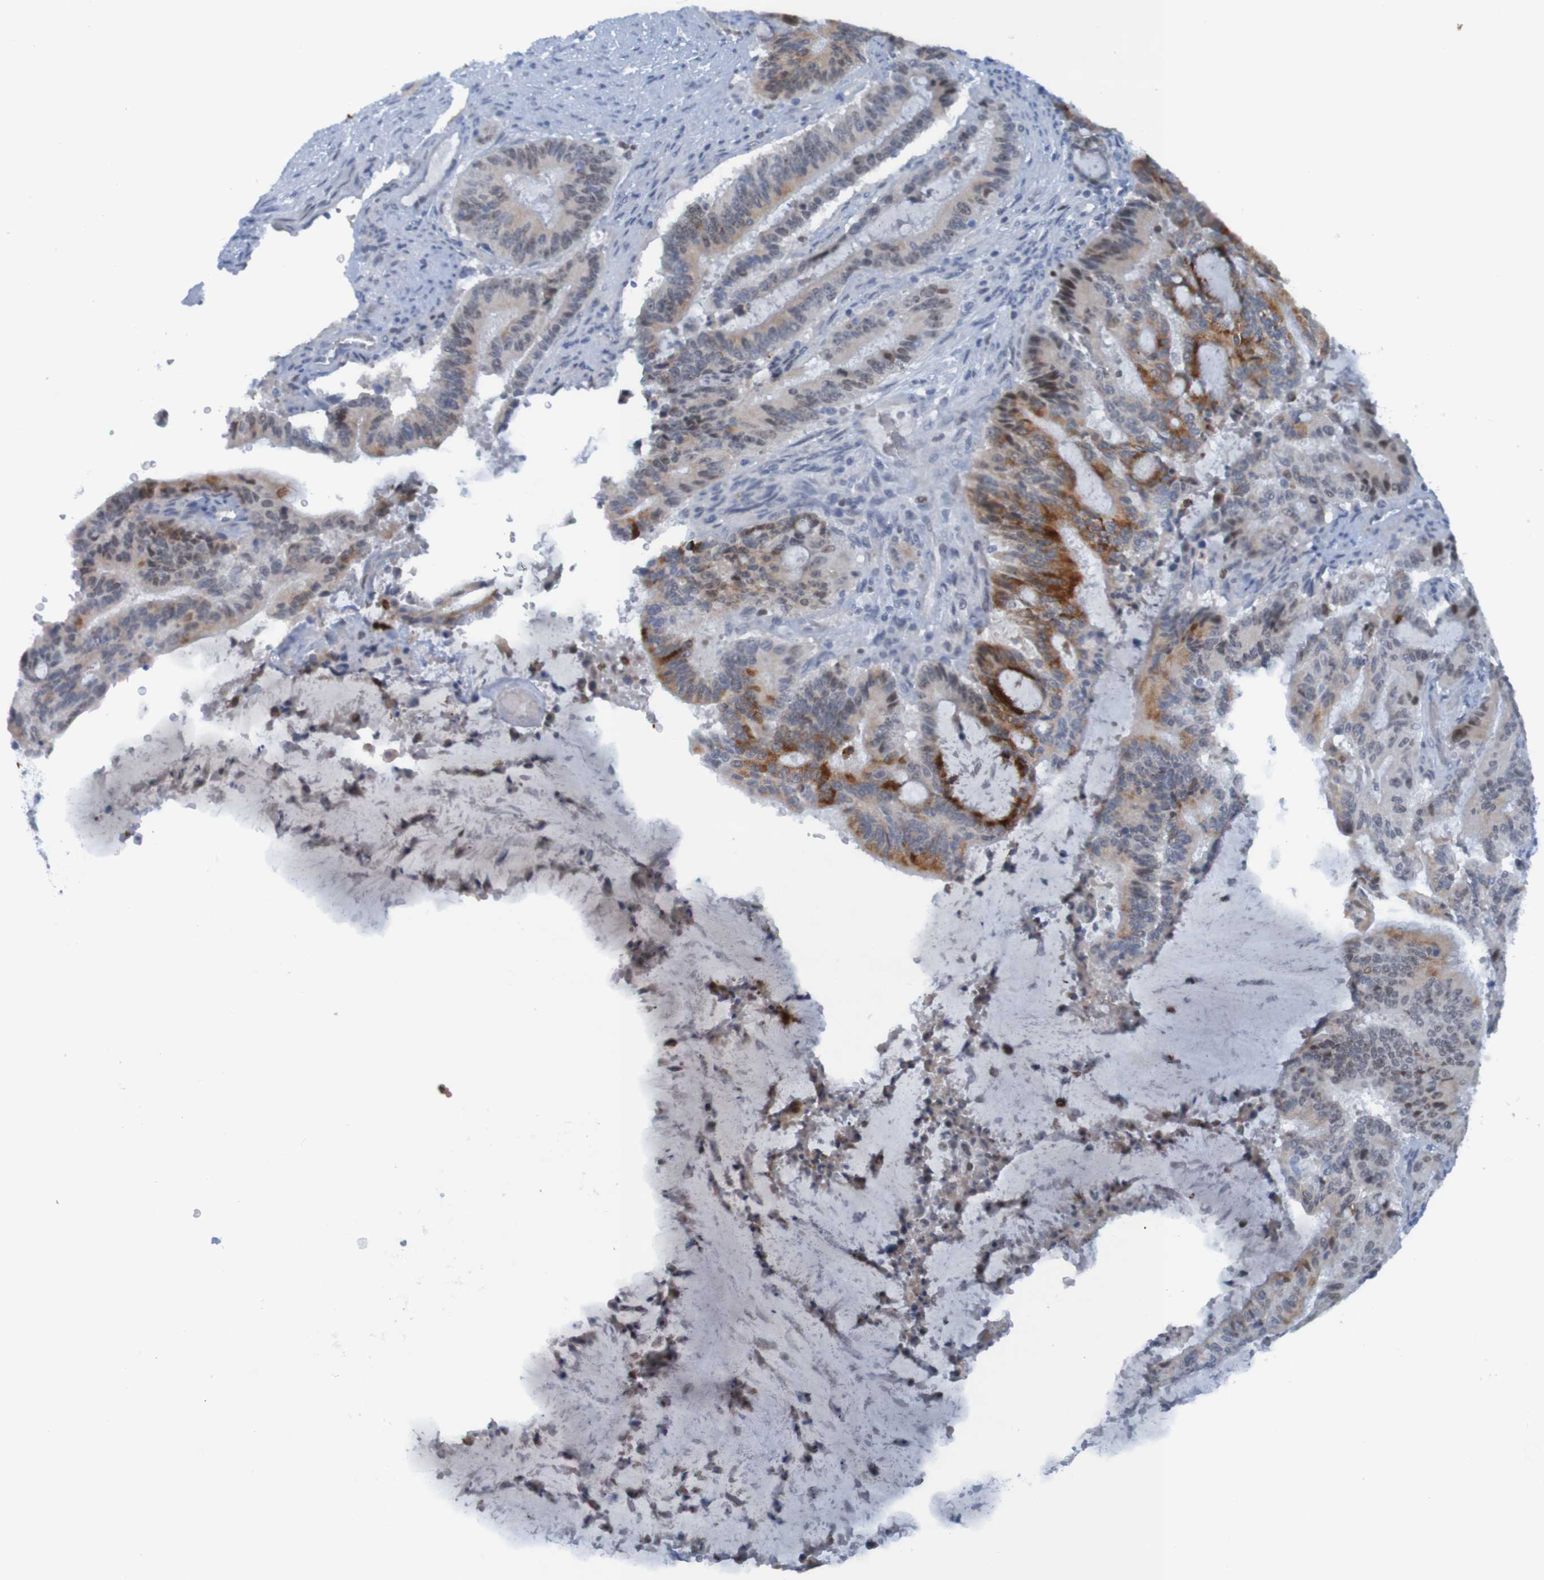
{"staining": {"intensity": "moderate", "quantity": "<25%", "location": "cytoplasmic/membranous"}, "tissue": "liver cancer", "cell_type": "Tumor cells", "image_type": "cancer", "snomed": [{"axis": "morphology", "description": "Cholangiocarcinoma"}, {"axis": "topography", "description": "Liver"}], "caption": "Liver cancer stained with DAB (3,3'-diaminobenzidine) IHC displays low levels of moderate cytoplasmic/membranous staining in approximately <25% of tumor cells.", "gene": "USP36", "patient": {"sex": "female", "age": 73}}